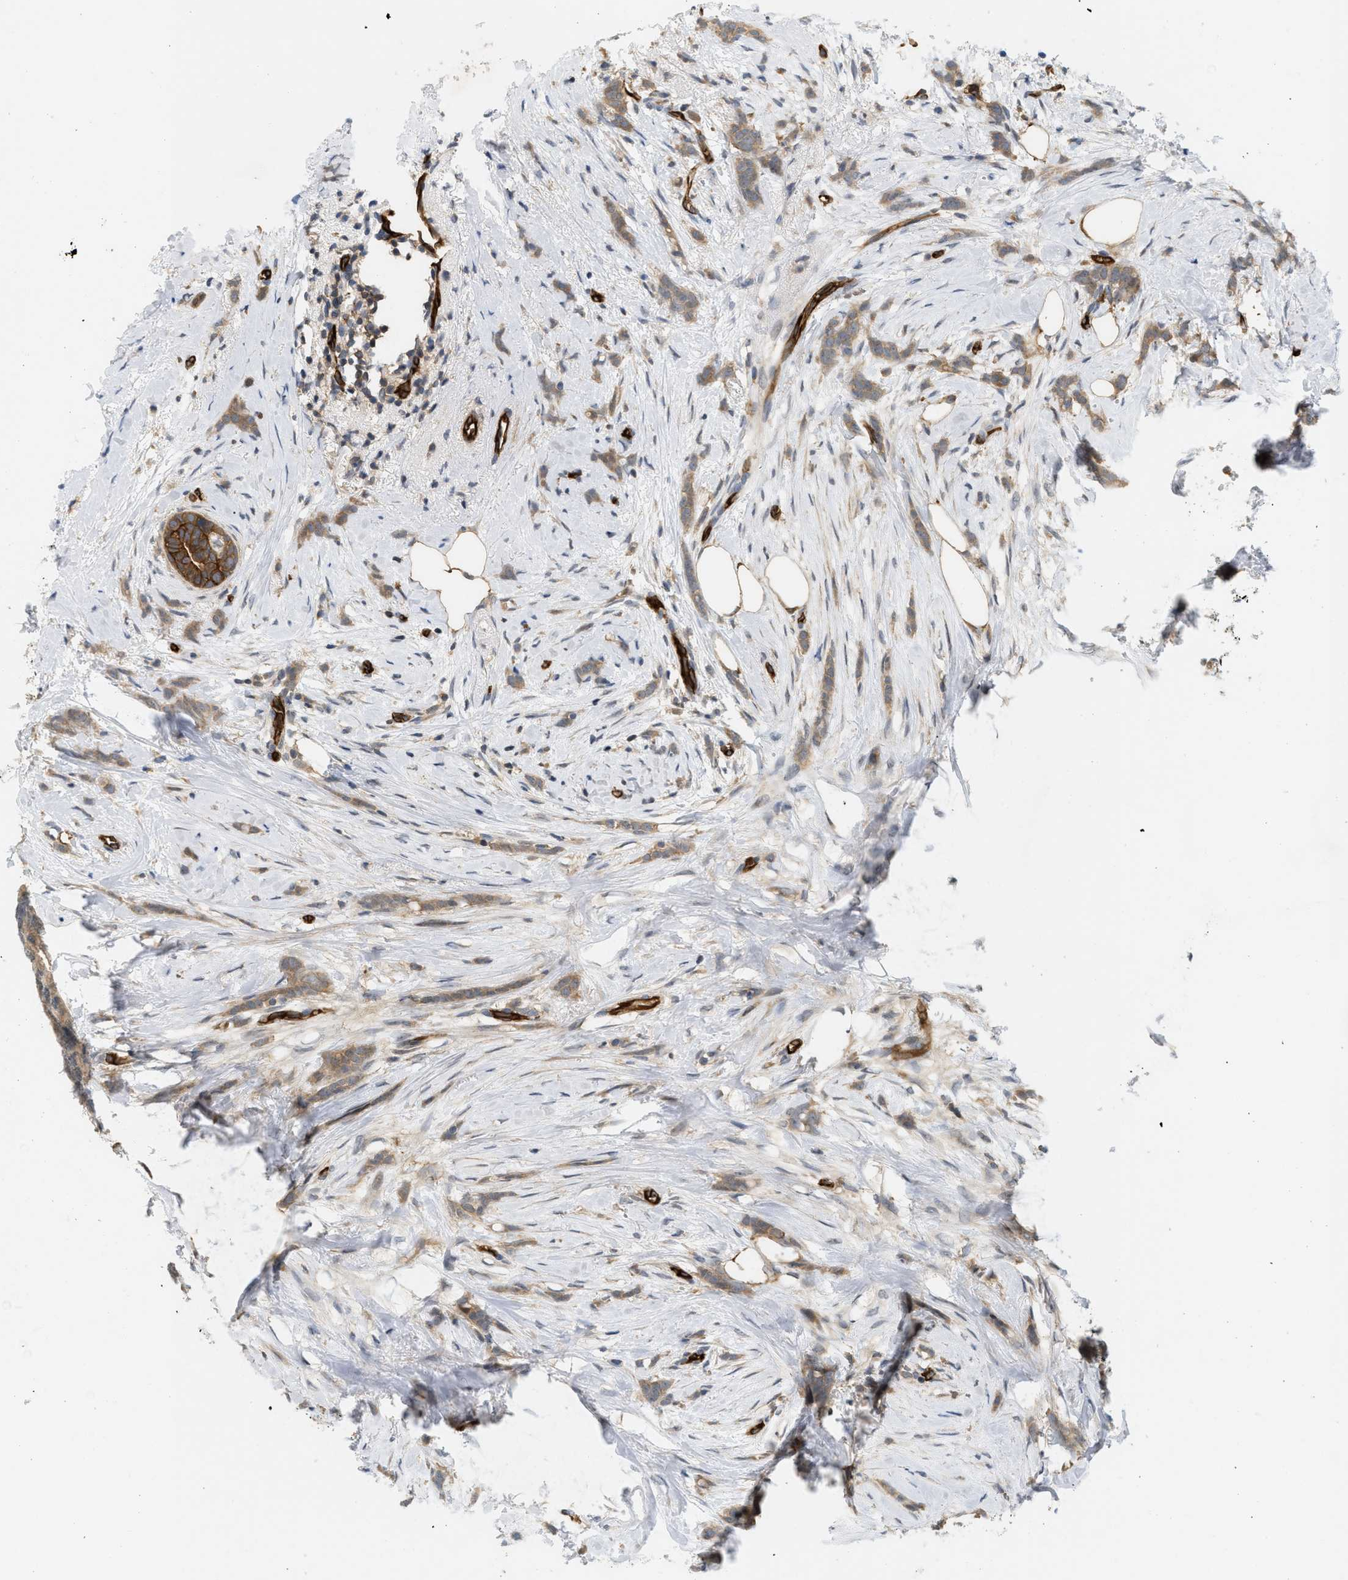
{"staining": {"intensity": "moderate", "quantity": ">75%", "location": "cytoplasmic/membranous"}, "tissue": "breast cancer", "cell_type": "Tumor cells", "image_type": "cancer", "snomed": [{"axis": "morphology", "description": "Lobular carcinoma, in situ"}, {"axis": "morphology", "description": "Lobular carcinoma"}, {"axis": "topography", "description": "Breast"}], "caption": "Breast lobular carcinoma in situ stained with a brown dye shows moderate cytoplasmic/membranous positive expression in about >75% of tumor cells.", "gene": "PALMD", "patient": {"sex": "female", "age": 41}}